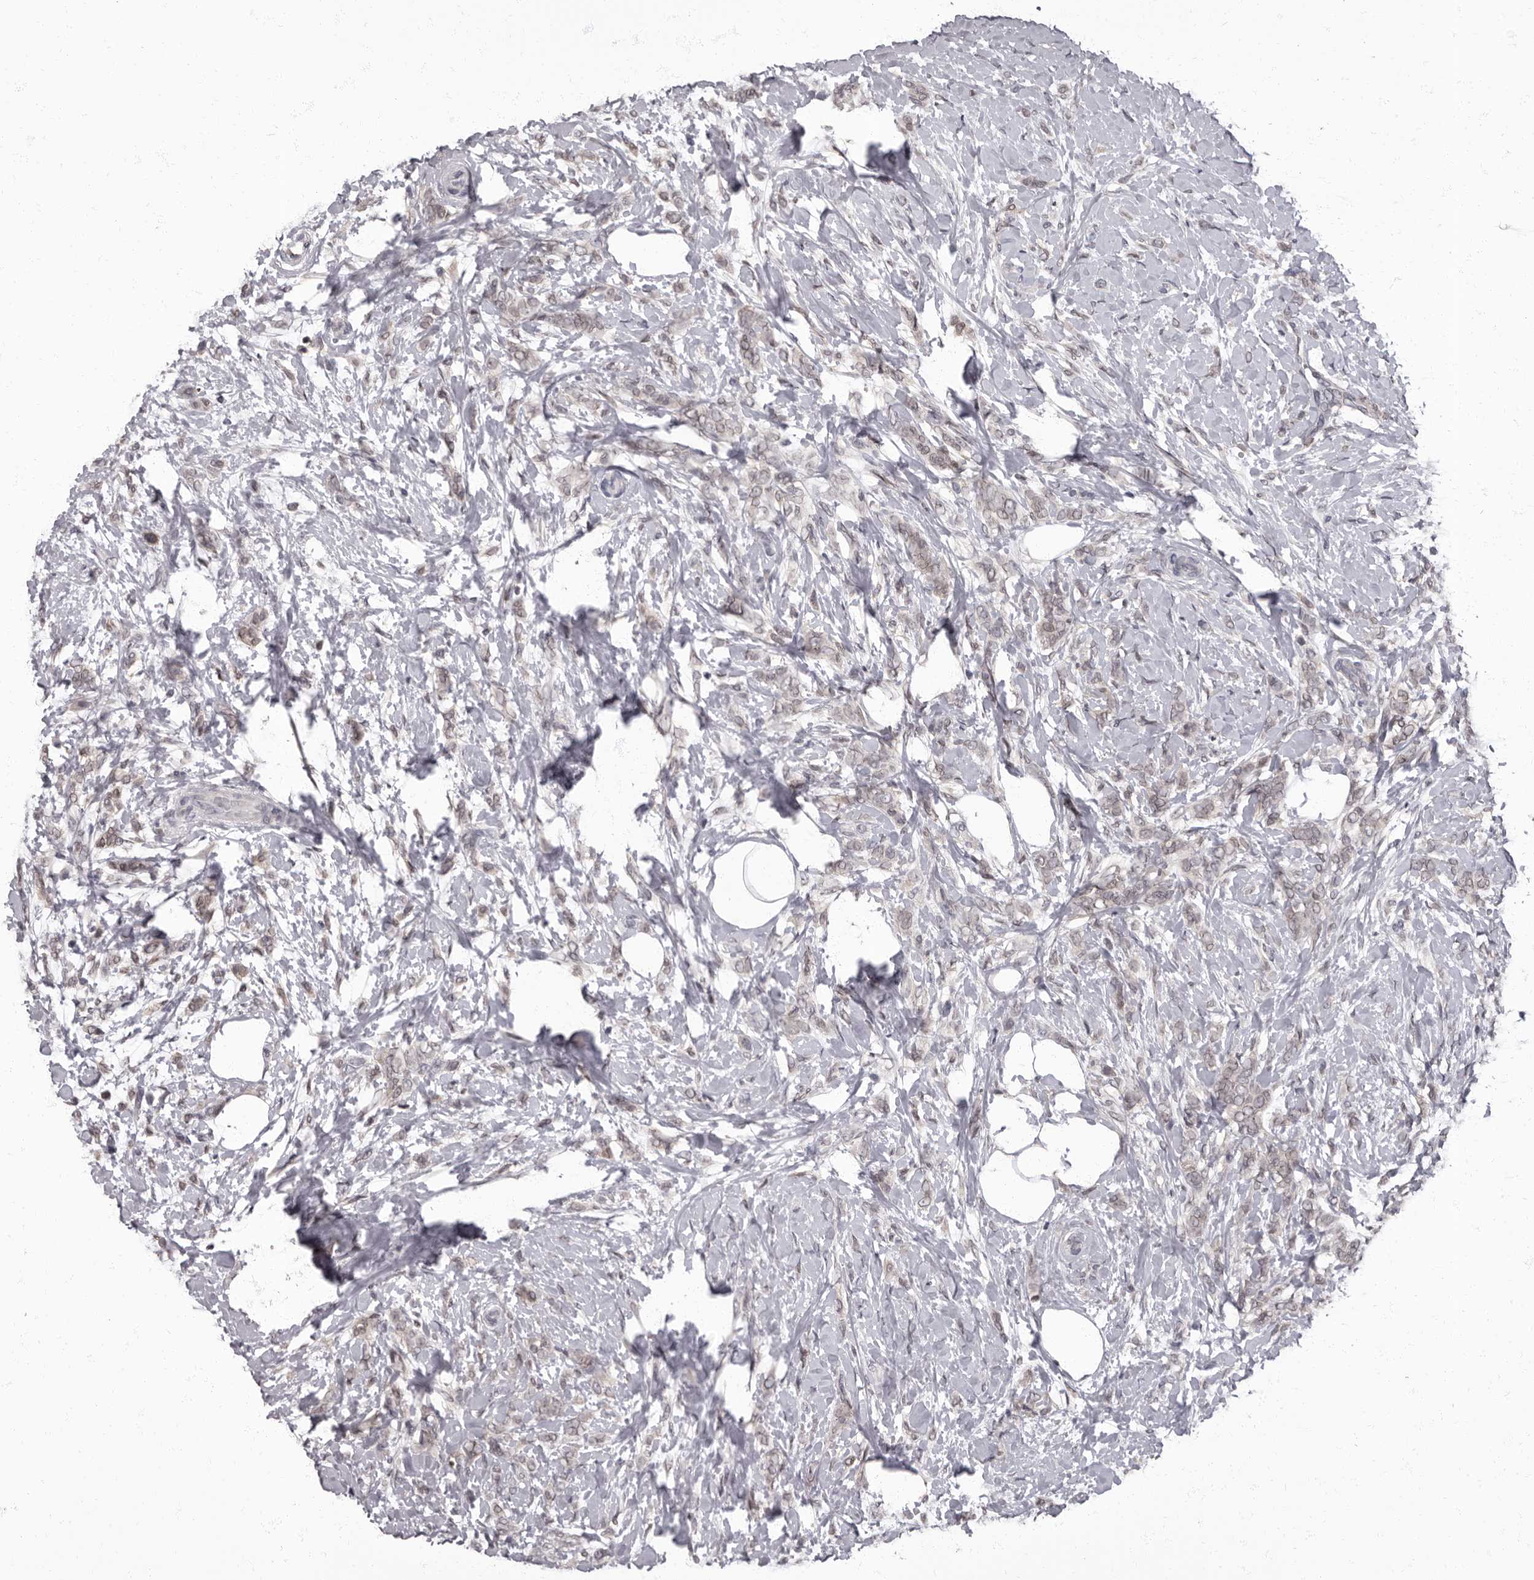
{"staining": {"intensity": "weak", "quantity": ">75%", "location": "nuclear"}, "tissue": "breast cancer", "cell_type": "Tumor cells", "image_type": "cancer", "snomed": [{"axis": "morphology", "description": "Lobular carcinoma, in situ"}, {"axis": "morphology", "description": "Lobular carcinoma"}, {"axis": "topography", "description": "Breast"}], "caption": "Human breast cancer stained with a protein marker demonstrates weak staining in tumor cells.", "gene": "C1orf50", "patient": {"sex": "female", "age": 41}}